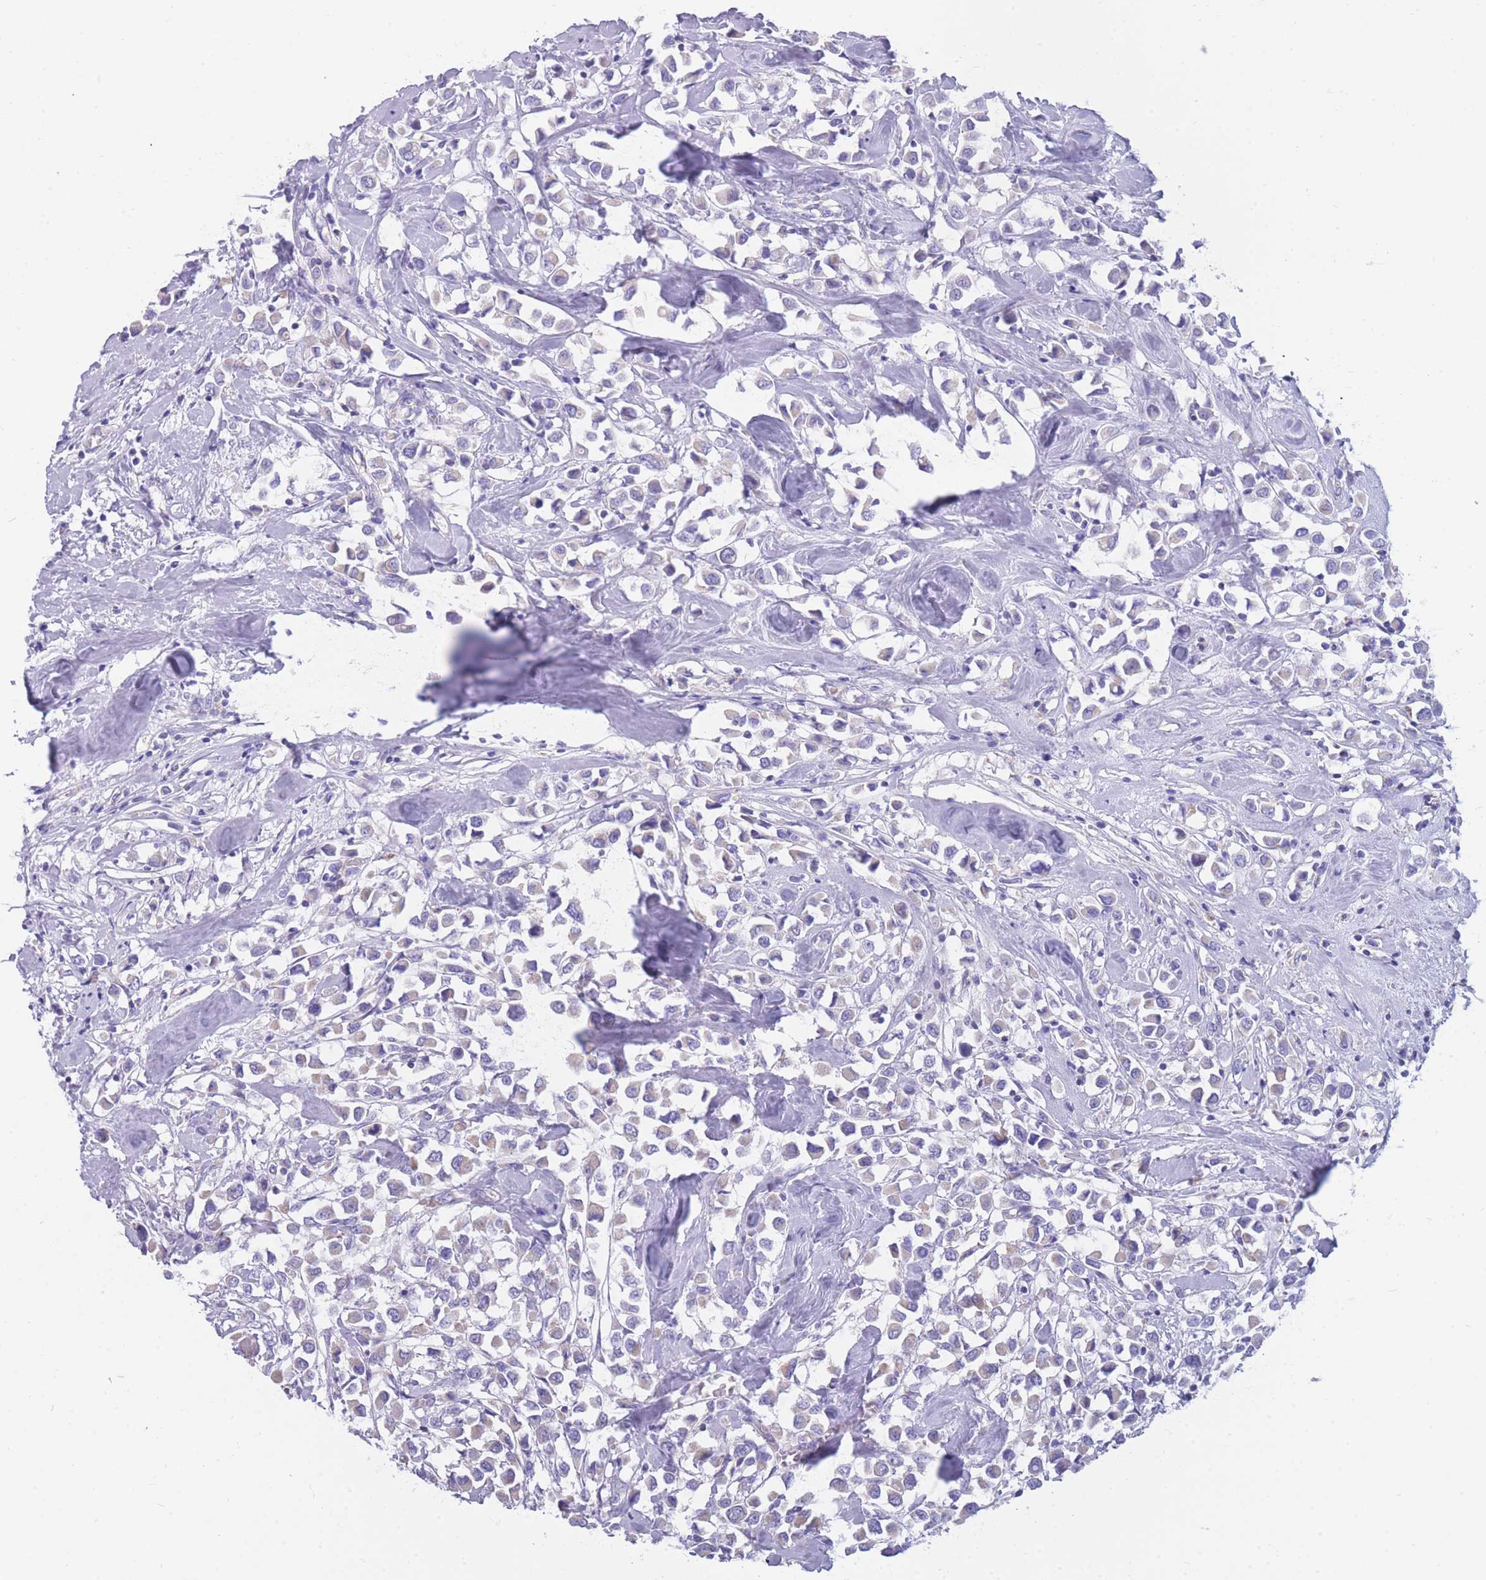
{"staining": {"intensity": "weak", "quantity": "<25%", "location": "cytoplasmic/membranous"}, "tissue": "breast cancer", "cell_type": "Tumor cells", "image_type": "cancer", "snomed": [{"axis": "morphology", "description": "Duct carcinoma"}, {"axis": "topography", "description": "Breast"}], "caption": "An immunohistochemistry histopathology image of breast cancer (intraductal carcinoma) is shown. There is no staining in tumor cells of breast cancer (intraductal carcinoma).", "gene": "INTS2", "patient": {"sex": "female", "age": 61}}